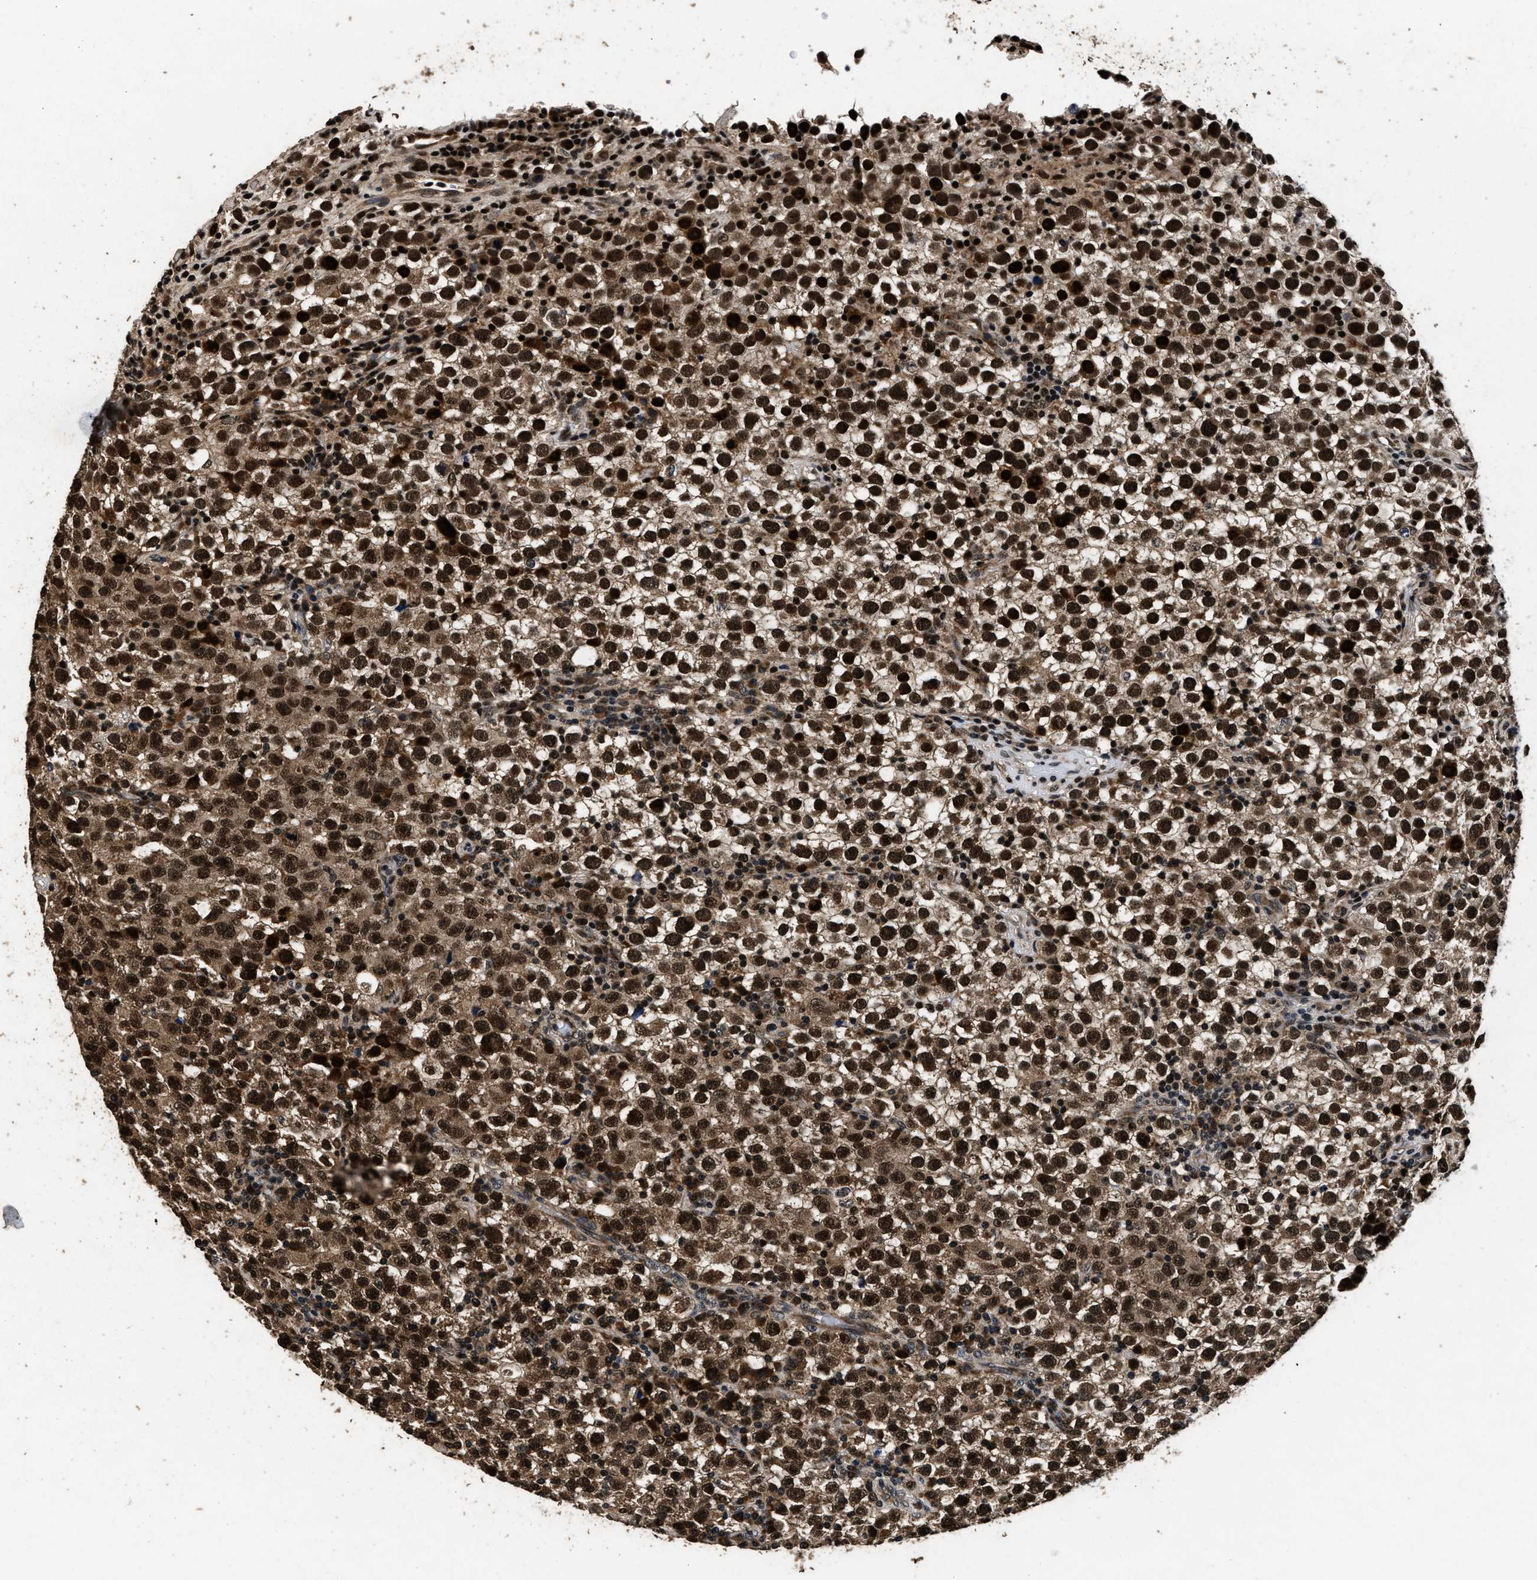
{"staining": {"intensity": "strong", "quantity": ">75%", "location": "nuclear"}, "tissue": "testis cancer", "cell_type": "Tumor cells", "image_type": "cancer", "snomed": [{"axis": "morphology", "description": "Seminoma, NOS"}, {"axis": "topography", "description": "Testis"}], "caption": "Brown immunohistochemical staining in human testis cancer shows strong nuclear staining in approximately >75% of tumor cells.", "gene": "CSTF1", "patient": {"sex": "male", "age": 22}}